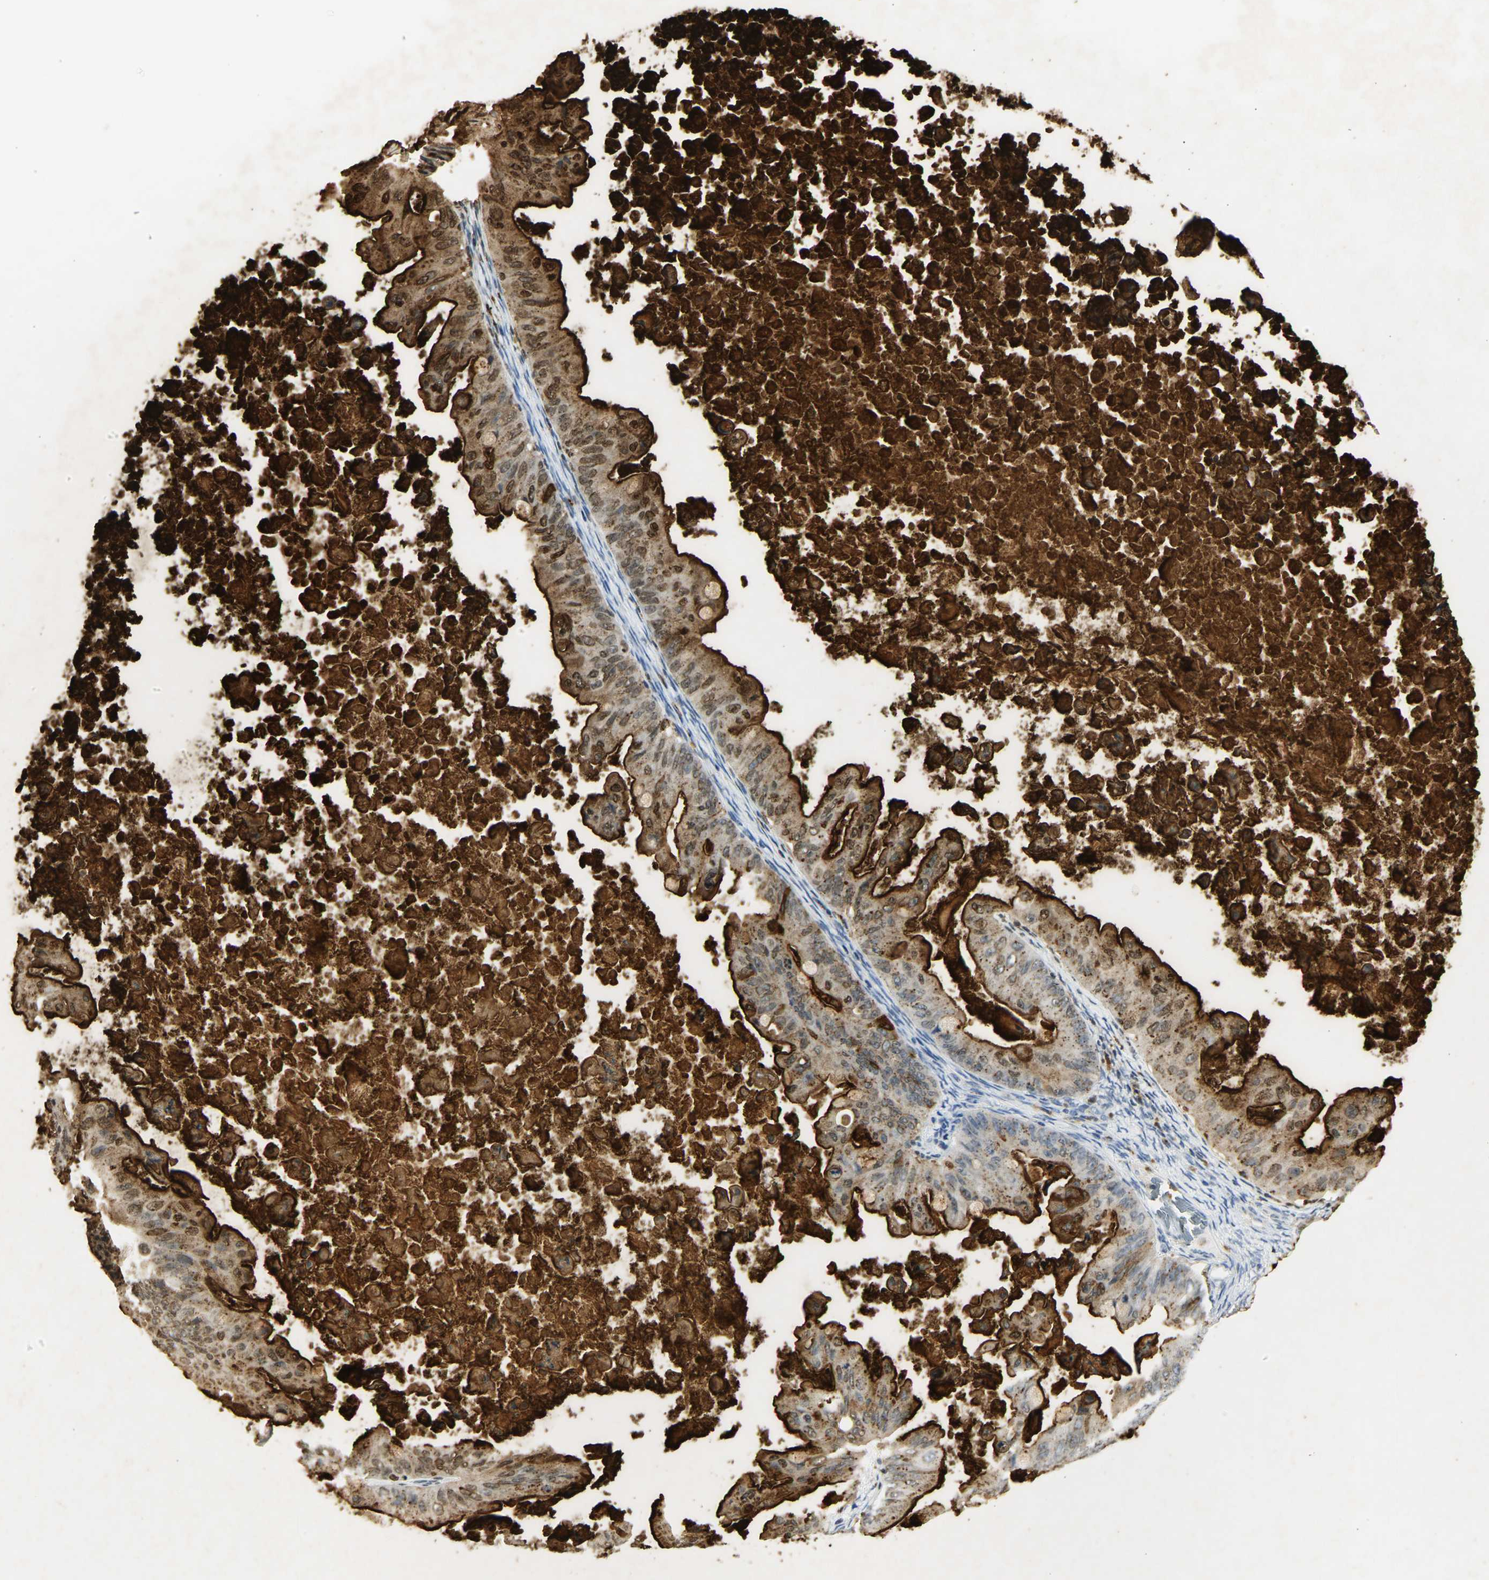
{"staining": {"intensity": "strong", "quantity": ">75%", "location": "cytoplasmic/membranous"}, "tissue": "ovarian cancer", "cell_type": "Tumor cells", "image_type": "cancer", "snomed": [{"axis": "morphology", "description": "Cystadenocarcinoma, mucinous, NOS"}, {"axis": "topography", "description": "Ovary"}], "caption": "Ovarian mucinous cystadenocarcinoma tissue reveals strong cytoplasmic/membranous staining in approximately >75% of tumor cells The protein of interest is stained brown, and the nuclei are stained in blue (DAB (3,3'-diaminobenzidine) IHC with brightfield microscopy, high magnification).", "gene": "CEACAM5", "patient": {"sex": "female", "age": 37}}